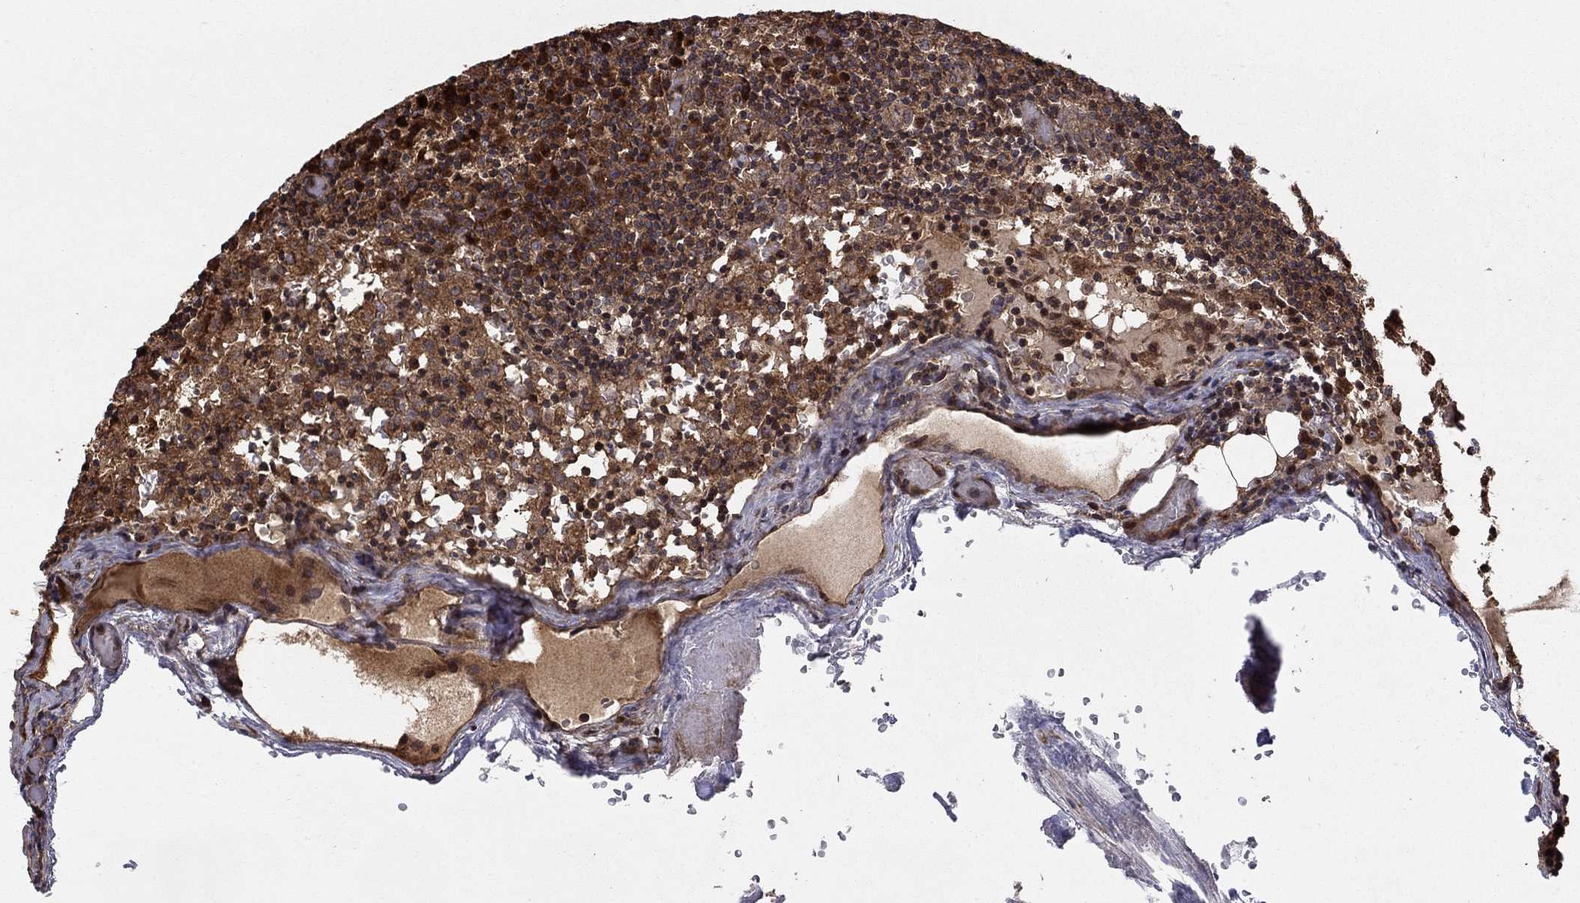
{"staining": {"intensity": "moderate", "quantity": "<25%", "location": "cytoplasmic/membranous"}, "tissue": "lymph node", "cell_type": "Non-germinal center cells", "image_type": "normal", "snomed": [{"axis": "morphology", "description": "Normal tissue, NOS"}, {"axis": "topography", "description": "Lymph node"}], "caption": "Immunohistochemistry (IHC) staining of normal lymph node, which exhibits low levels of moderate cytoplasmic/membranous positivity in approximately <25% of non-germinal center cells indicating moderate cytoplasmic/membranous protein positivity. The staining was performed using DAB (brown) for protein detection and nuclei were counterstained in hematoxylin (blue).", "gene": "BABAM2", "patient": {"sex": "male", "age": 62}}